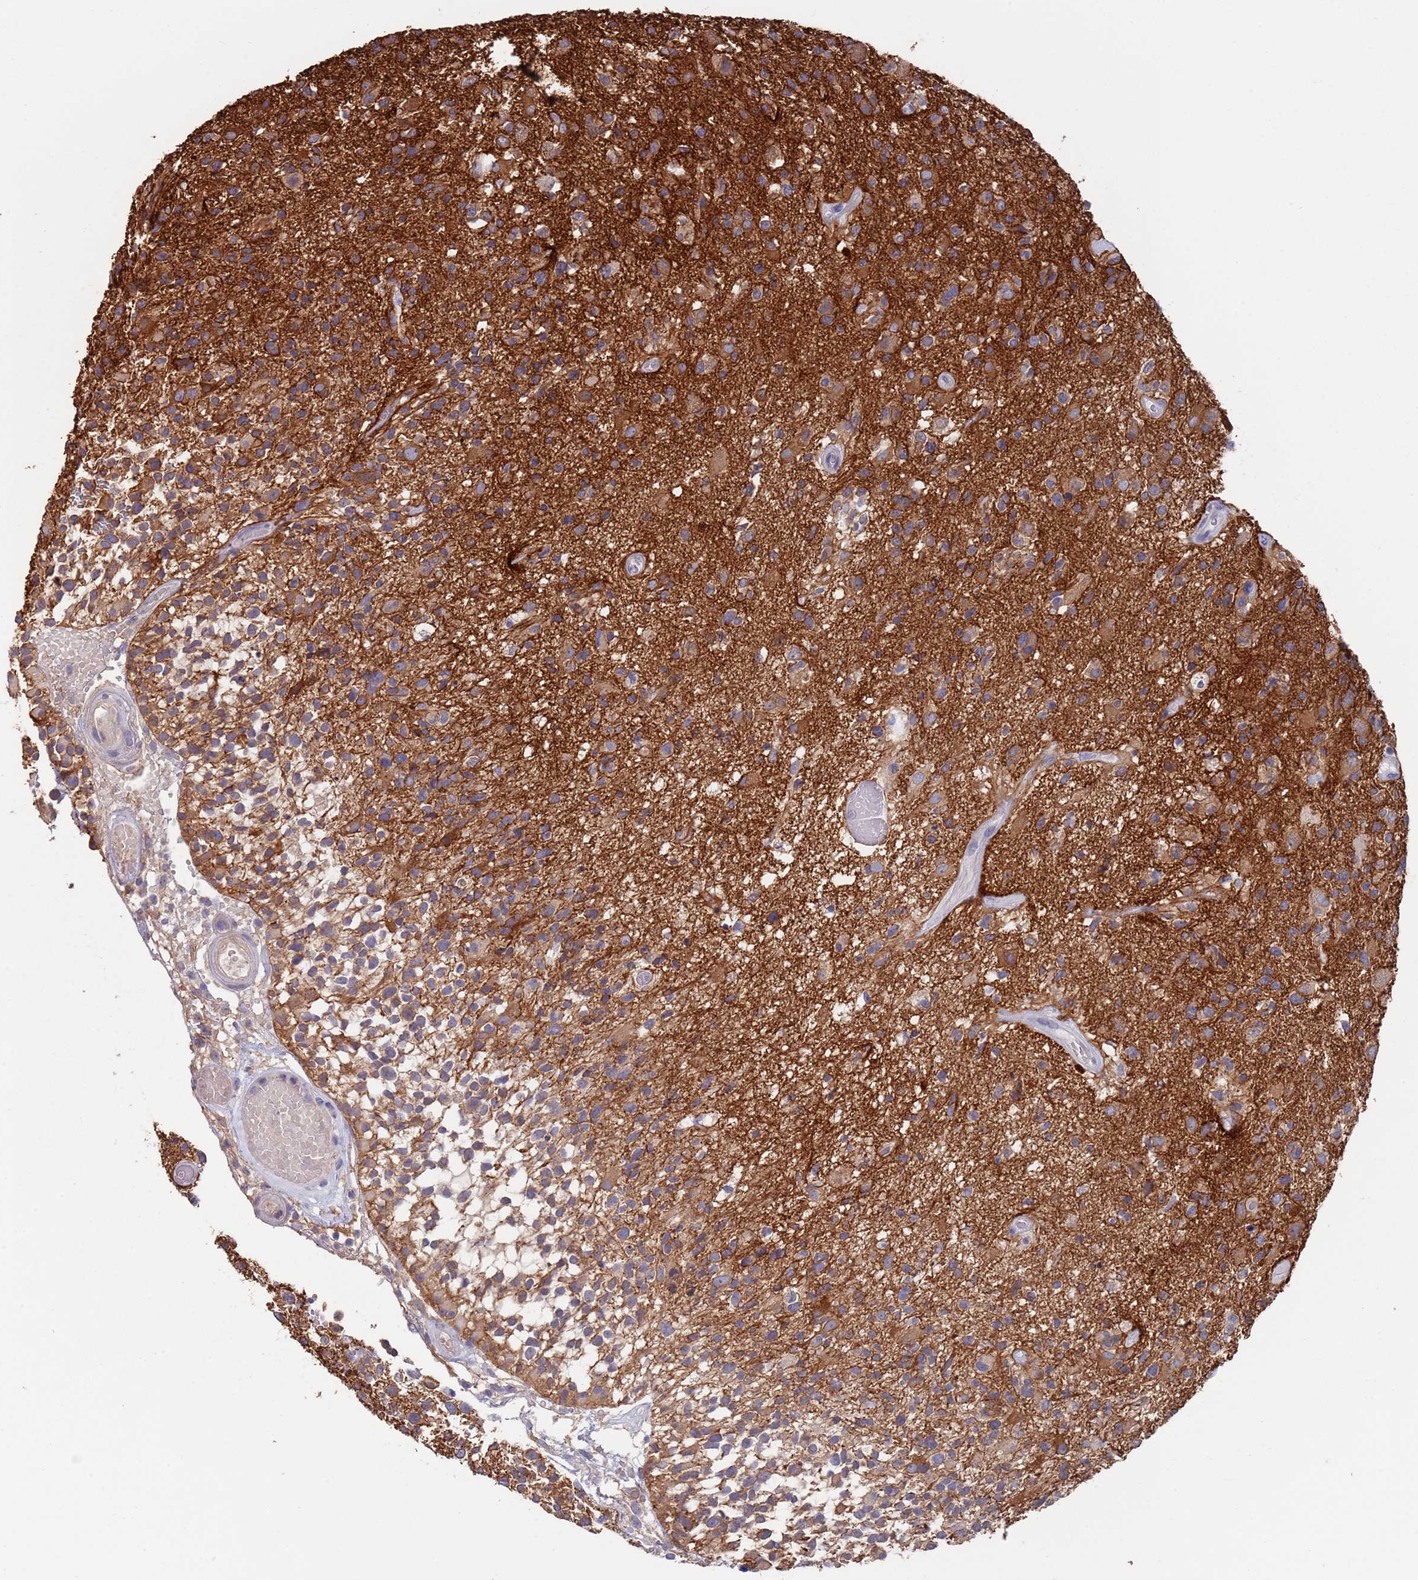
{"staining": {"intensity": "moderate", "quantity": "25%-75%", "location": "cytoplasmic/membranous"}, "tissue": "glioma", "cell_type": "Tumor cells", "image_type": "cancer", "snomed": [{"axis": "morphology", "description": "Glioma, malignant, High grade"}, {"axis": "morphology", "description": "Glioblastoma, NOS"}, {"axis": "topography", "description": "Brain"}], "caption": "A brown stain labels moderate cytoplasmic/membranous positivity of a protein in glioma tumor cells.", "gene": "ANK2", "patient": {"sex": "male", "age": 60}}